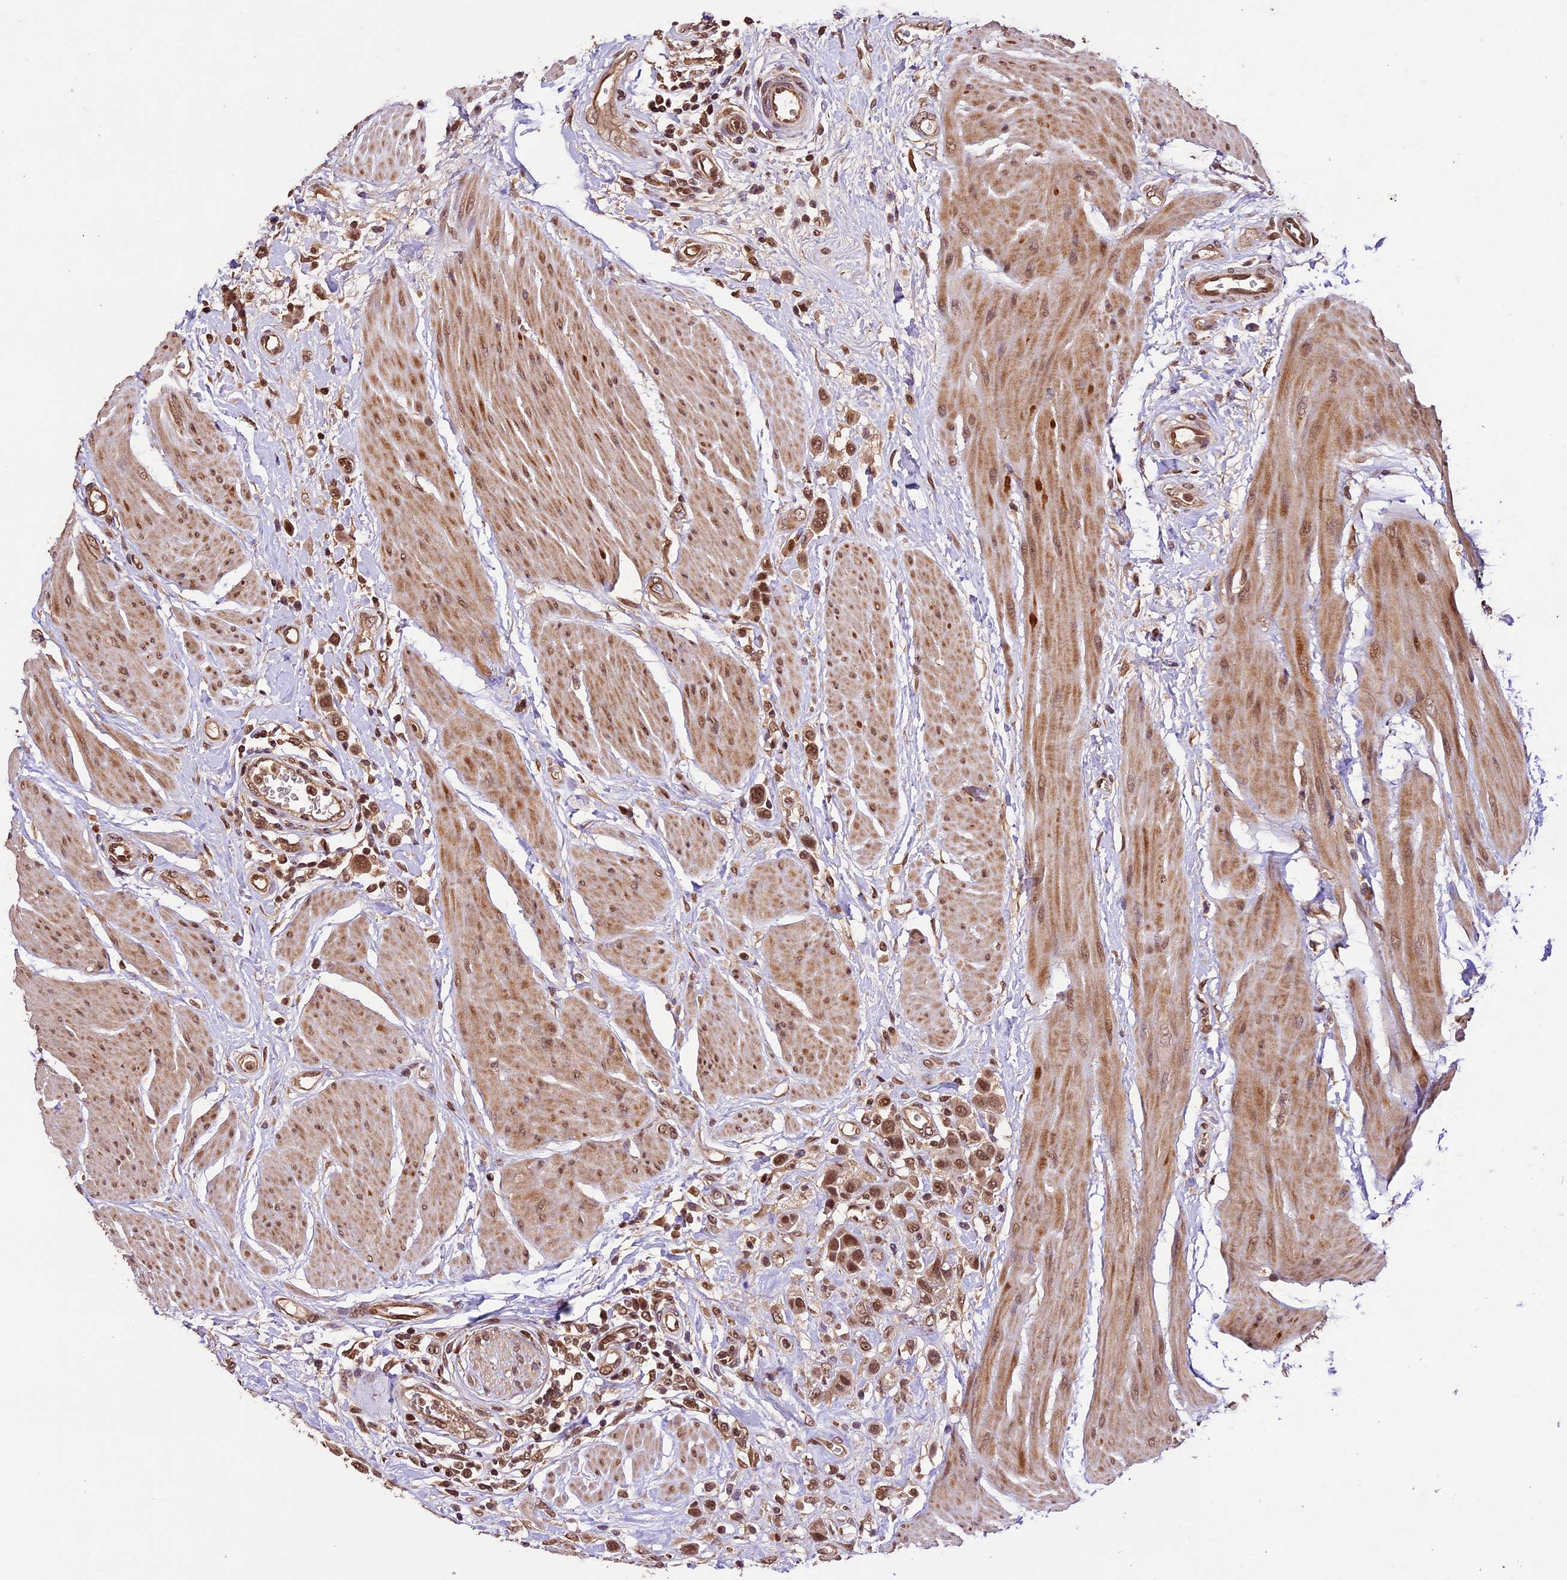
{"staining": {"intensity": "moderate", "quantity": ">75%", "location": "nuclear"}, "tissue": "urothelial cancer", "cell_type": "Tumor cells", "image_type": "cancer", "snomed": [{"axis": "morphology", "description": "Urothelial carcinoma, High grade"}, {"axis": "topography", "description": "Urinary bladder"}], "caption": "There is medium levels of moderate nuclear positivity in tumor cells of urothelial cancer, as demonstrated by immunohistochemical staining (brown color).", "gene": "CDKN2AIP", "patient": {"sex": "male", "age": 50}}